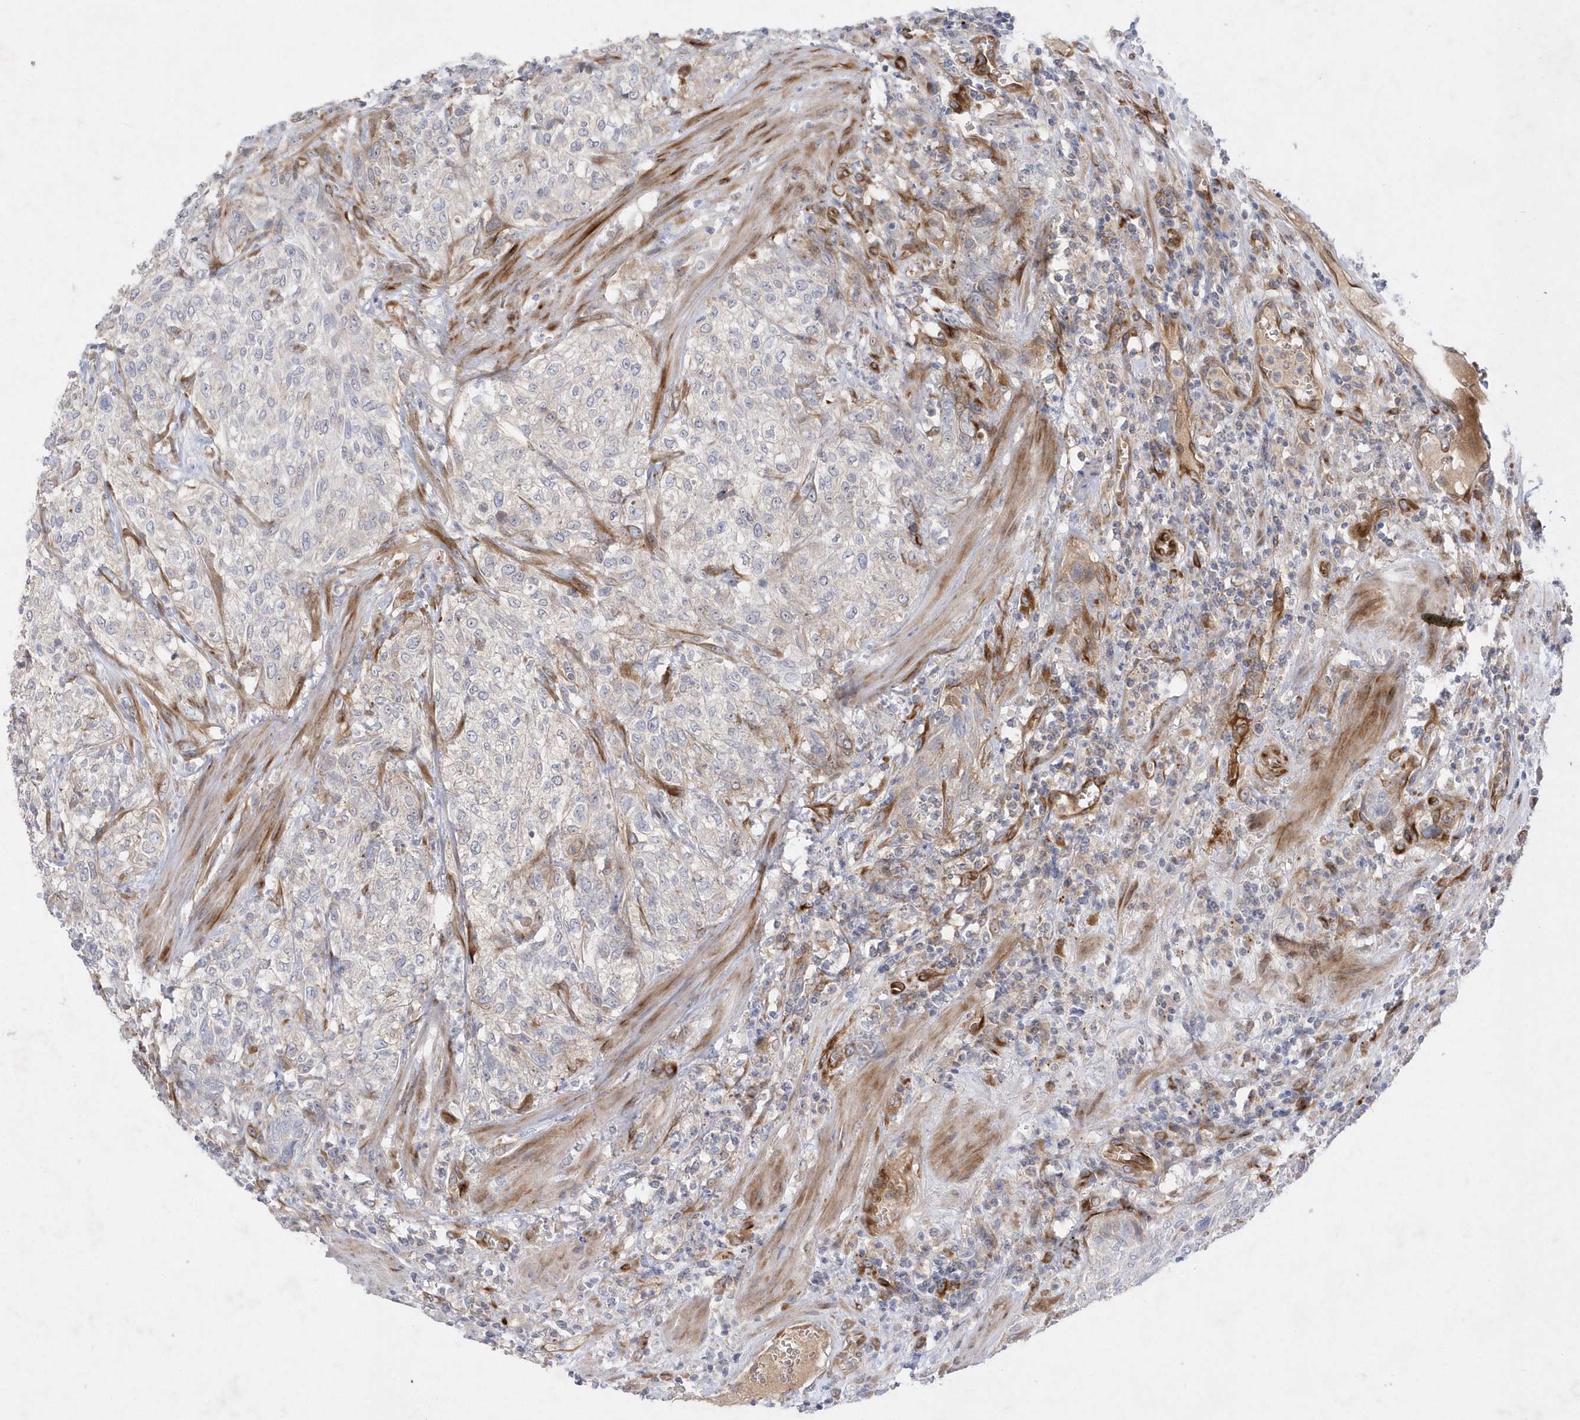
{"staining": {"intensity": "negative", "quantity": "none", "location": "none"}, "tissue": "urothelial cancer", "cell_type": "Tumor cells", "image_type": "cancer", "snomed": [{"axis": "morphology", "description": "Urothelial carcinoma, High grade"}, {"axis": "topography", "description": "Urinary bladder"}], "caption": "Tumor cells show no significant expression in urothelial cancer.", "gene": "TMEM132B", "patient": {"sex": "male", "age": 35}}